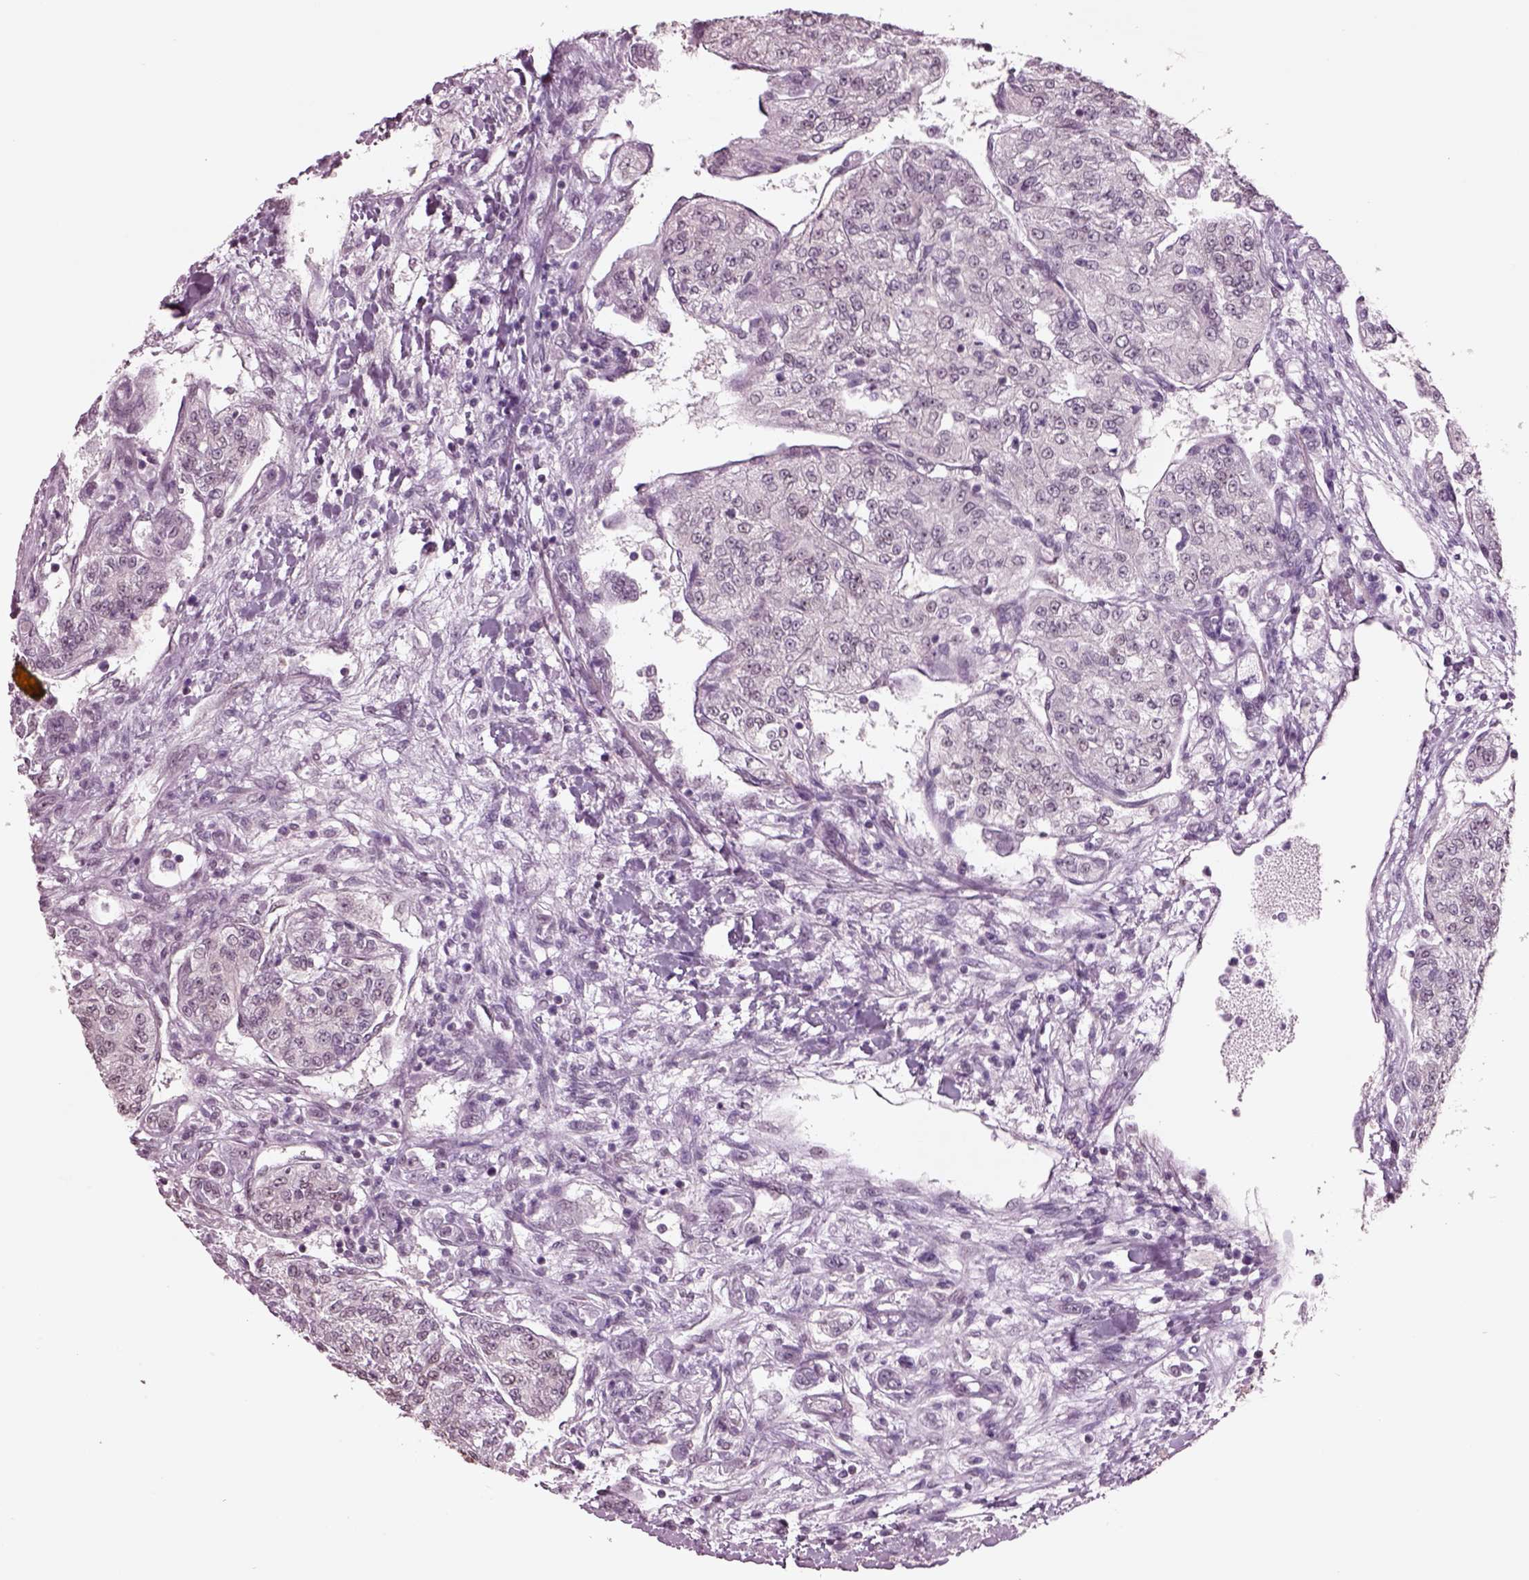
{"staining": {"intensity": "negative", "quantity": "none", "location": "none"}, "tissue": "renal cancer", "cell_type": "Tumor cells", "image_type": "cancer", "snomed": [{"axis": "morphology", "description": "Adenocarcinoma, NOS"}, {"axis": "topography", "description": "Kidney"}], "caption": "This is an IHC histopathology image of human renal adenocarcinoma. There is no staining in tumor cells.", "gene": "SEPHS1", "patient": {"sex": "female", "age": 63}}